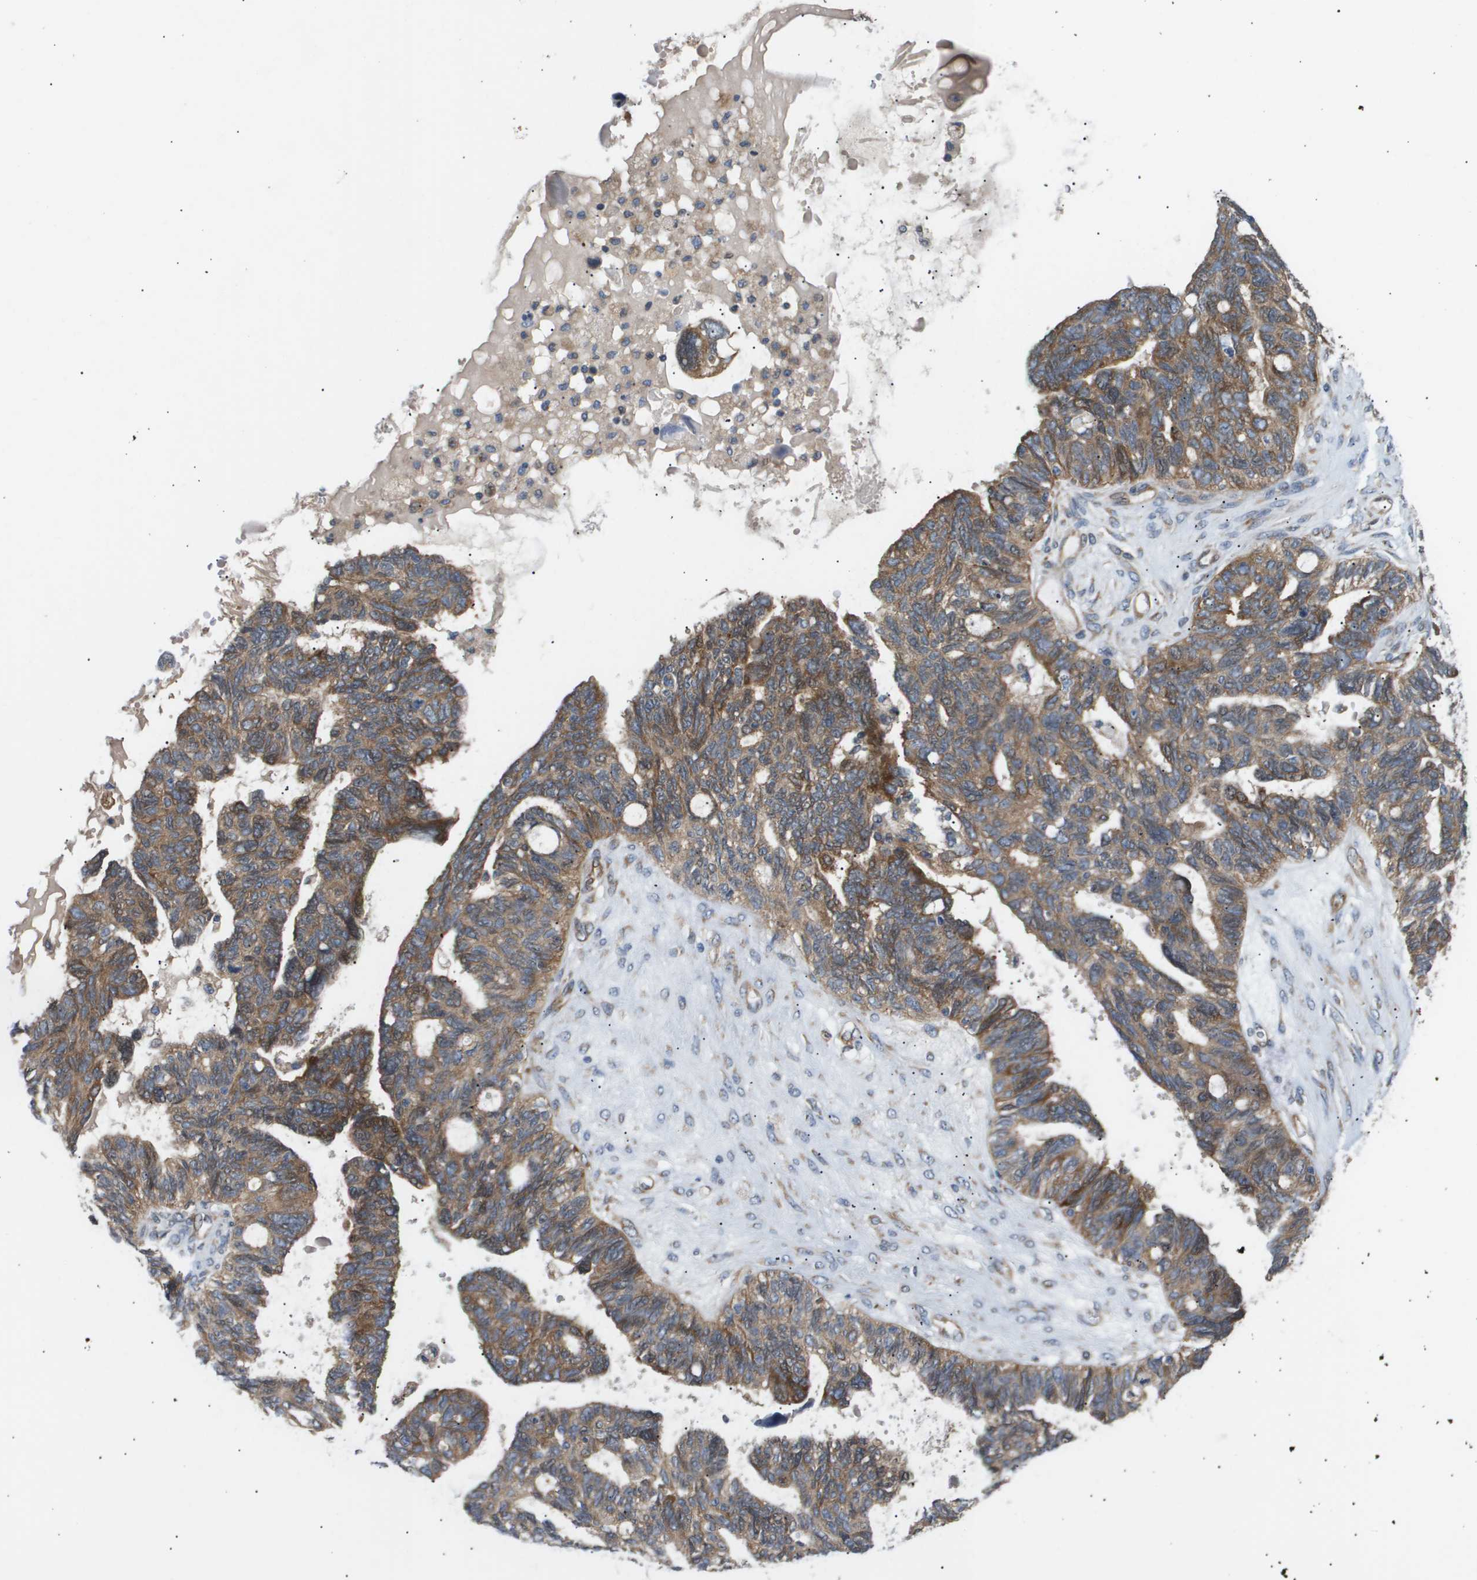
{"staining": {"intensity": "moderate", "quantity": ">75%", "location": "cytoplasmic/membranous"}, "tissue": "ovarian cancer", "cell_type": "Tumor cells", "image_type": "cancer", "snomed": [{"axis": "morphology", "description": "Cystadenocarcinoma, serous, NOS"}, {"axis": "topography", "description": "Ovary"}], "caption": "Immunohistochemical staining of ovarian cancer reveals medium levels of moderate cytoplasmic/membranous protein staining in approximately >75% of tumor cells.", "gene": "LYSMD3", "patient": {"sex": "female", "age": 79}}